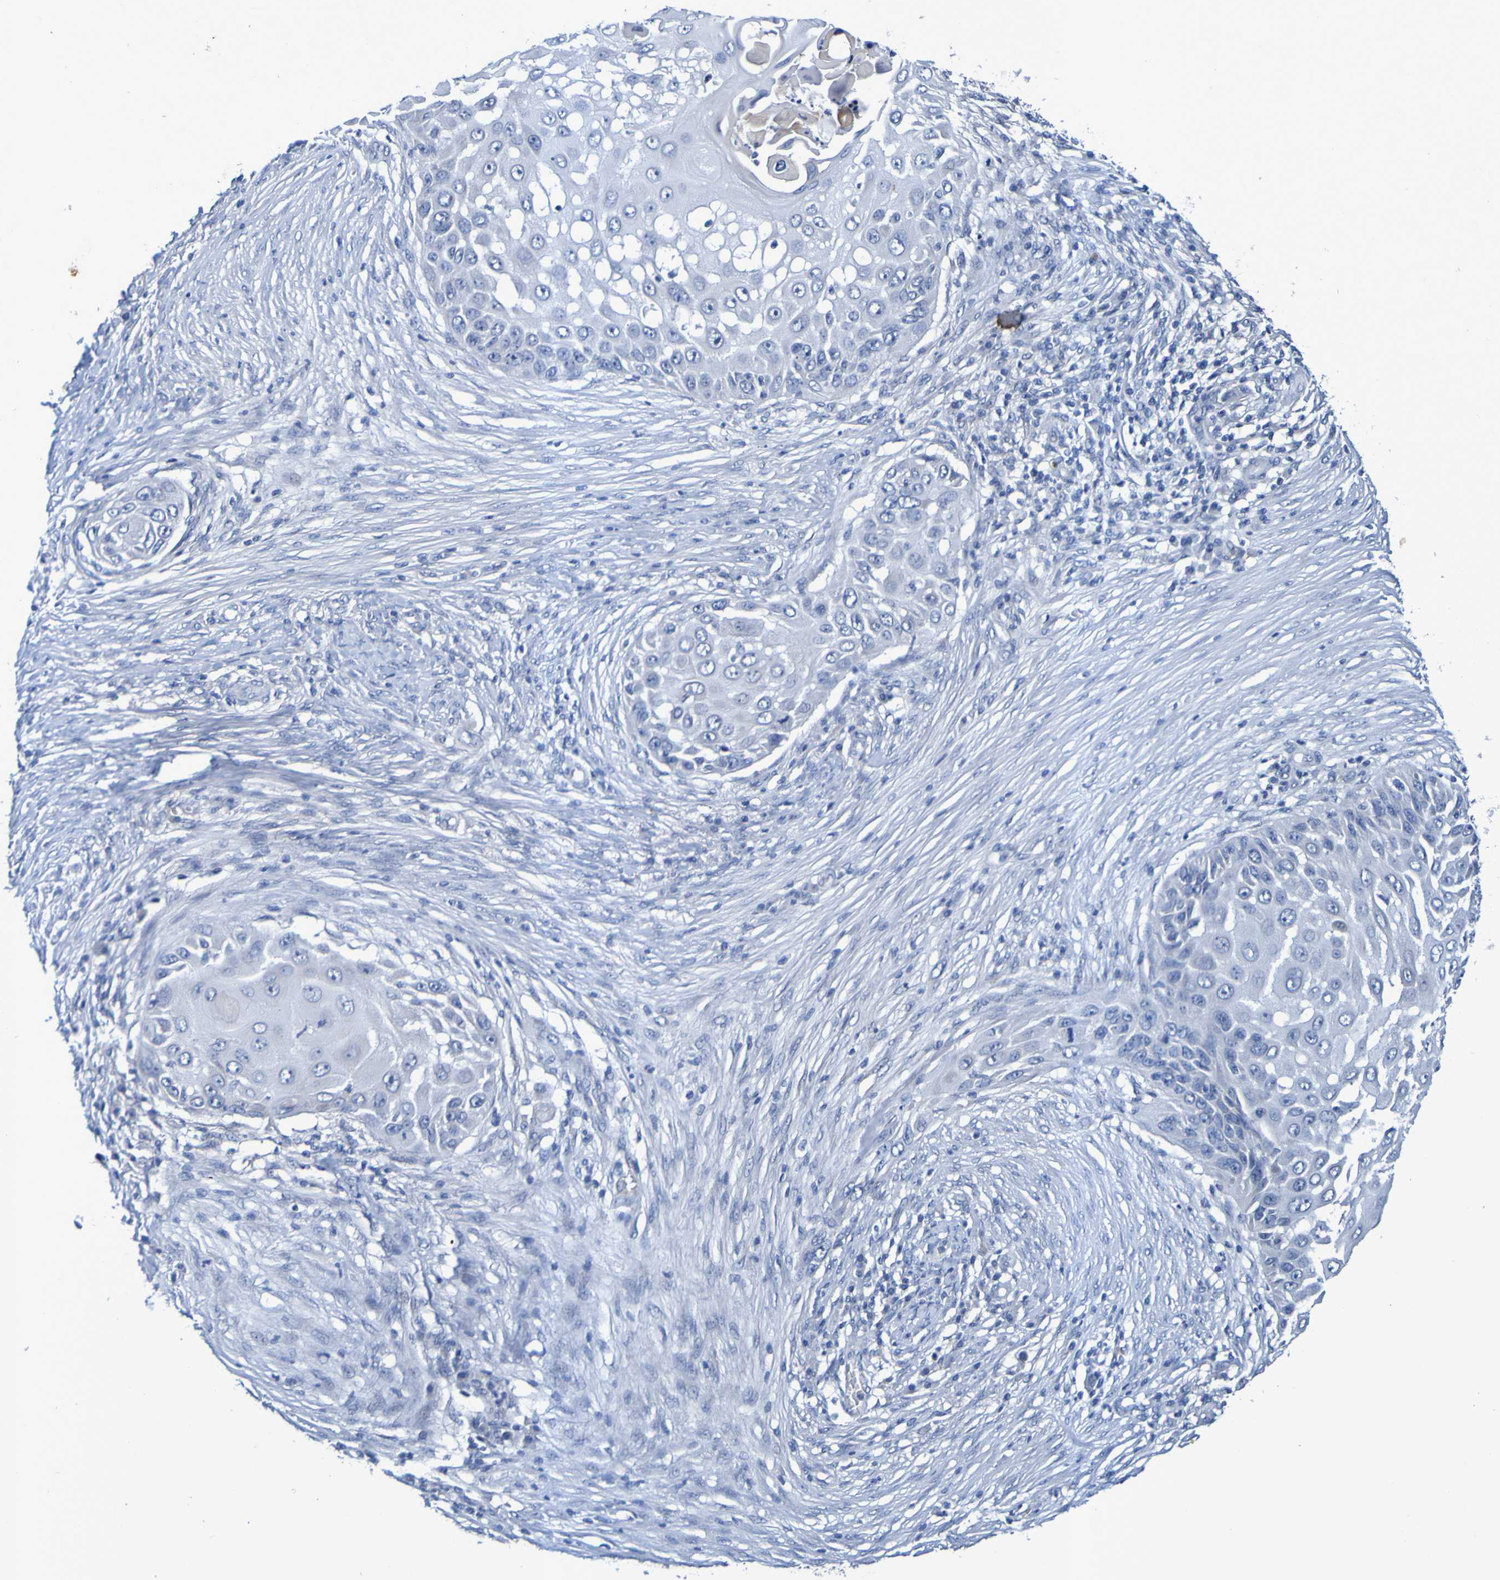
{"staining": {"intensity": "negative", "quantity": "none", "location": "none"}, "tissue": "skin cancer", "cell_type": "Tumor cells", "image_type": "cancer", "snomed": [{"axis": "morphology", "description": "Squamous cell carcinoma, NOS"}, {"axis": "topography", "description": "Skin"}], "caption": "Protein analysis of skin squamous cell carcinoma displays no significant positivity in tumor cells.", "gene": "VMA21", "patient": {"sex": "female", "age": 44}}